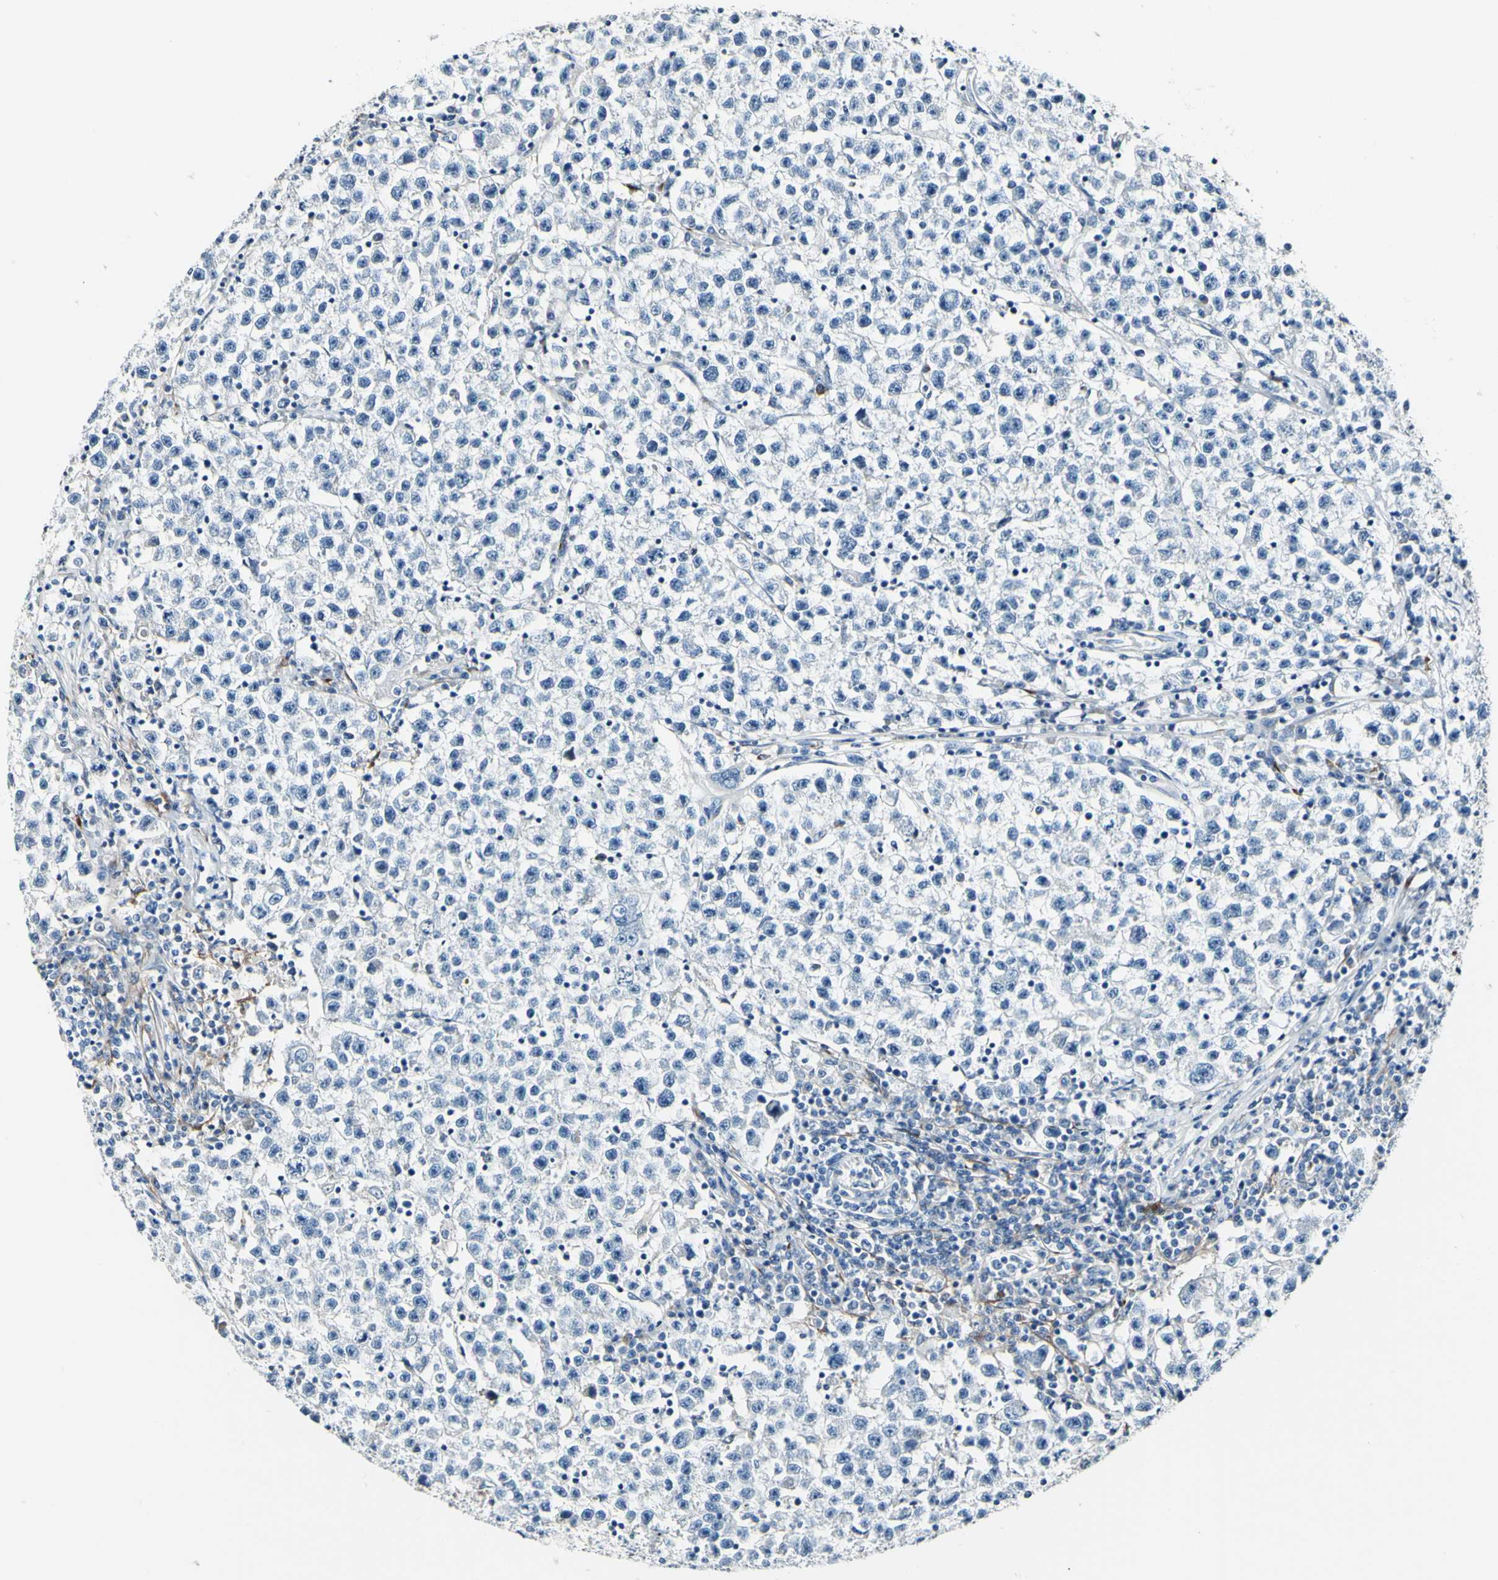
{"staining": {"intensity": "negative", "quantity": "none", "location": "none"}, "tissue": "testis cancer", "cell_type": "Tumor cells", "image_type": "cancer", "snomed": [{"axis": "morphology", "description": "Seminoma, NOS"}, {"axis": "topography", "description": "Testis"}], "caption": "Human testis seminoma stained for a protein using immunohistochemistry shows no expression in tumor cells.", "gene": "COL6A3", "patient": {"sex": "male", "age": 22}}